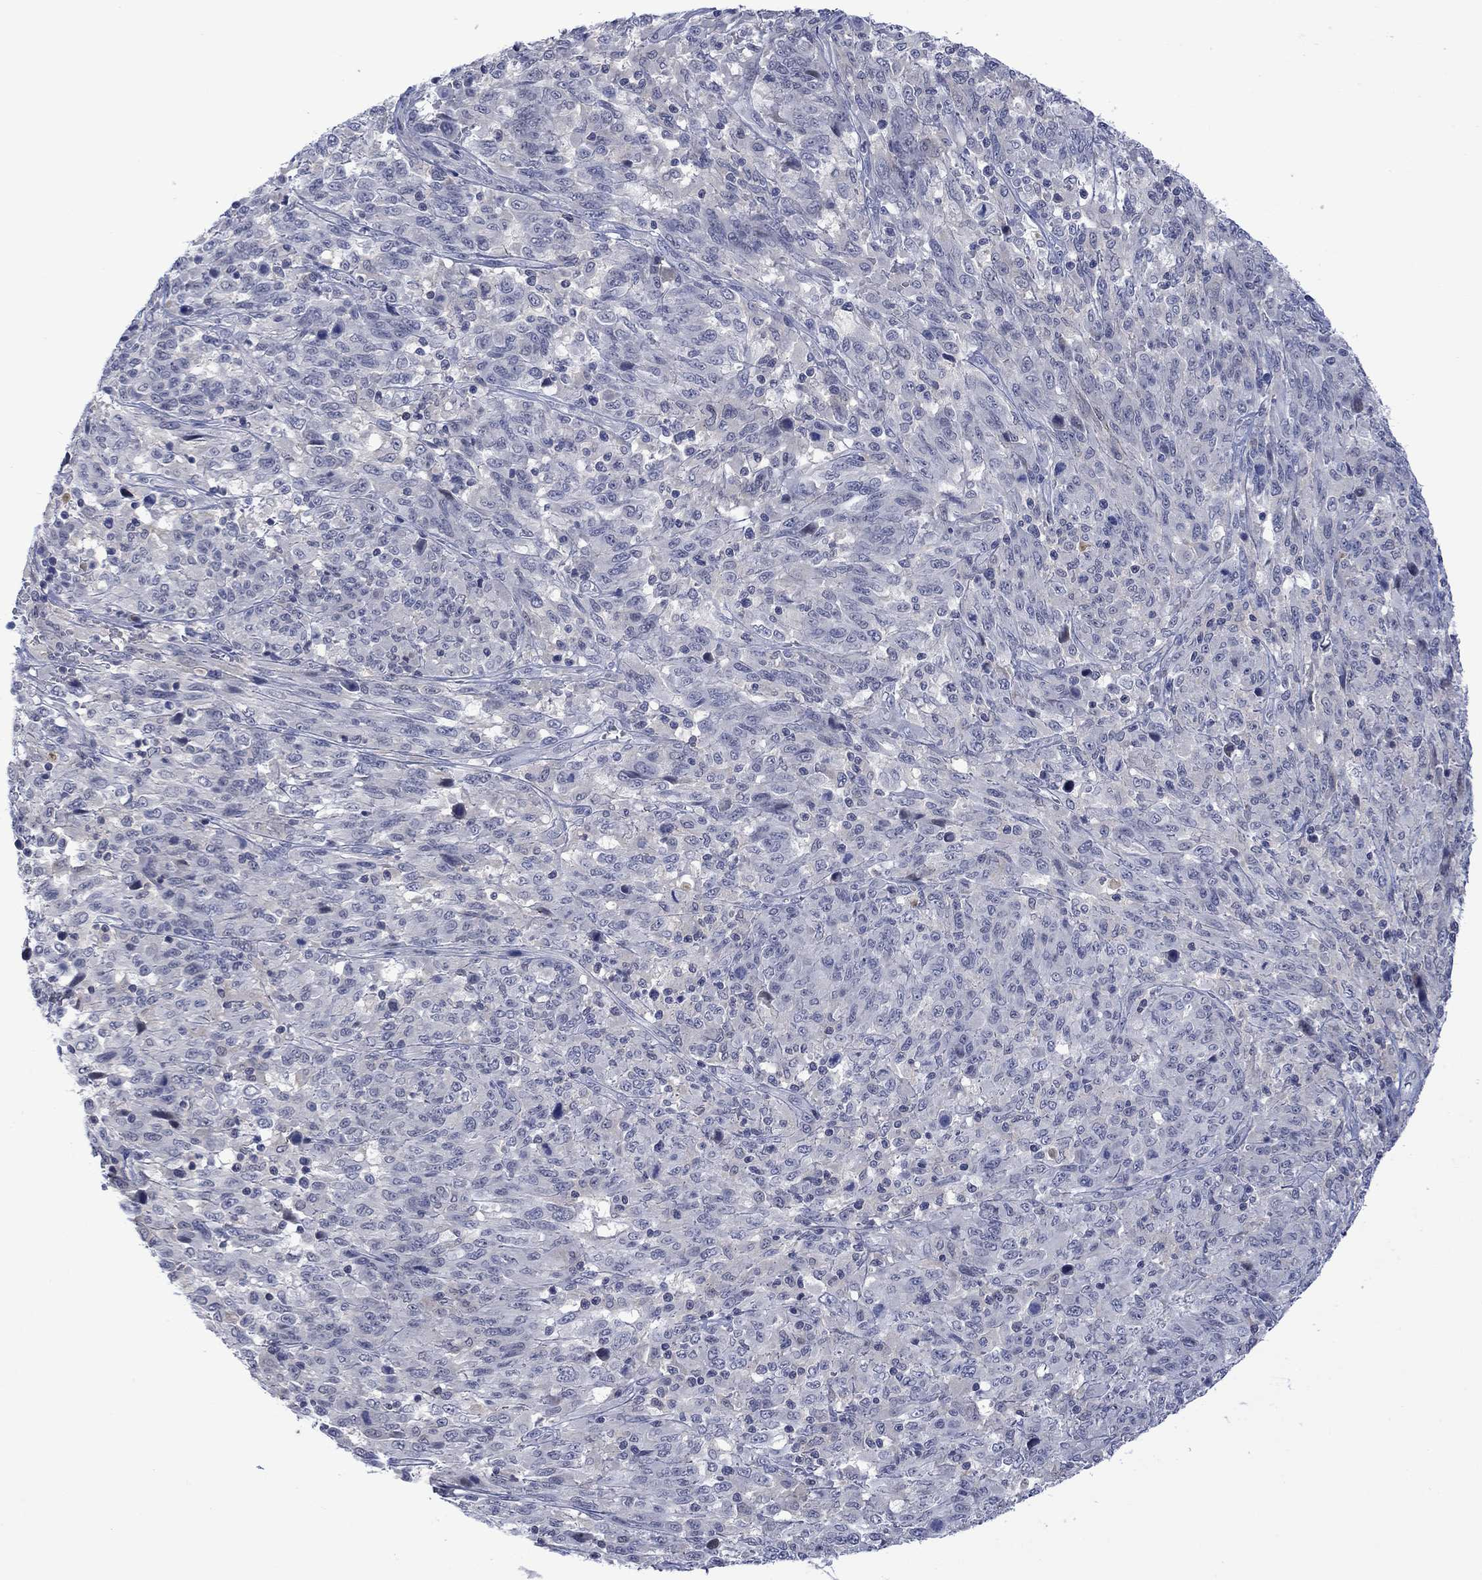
{"staining": {"intensity": "negative", "quantity": "none", "location": "none"}, "tissue": "melanoma", "cell_type": "Tumor cells", "image_type": "cancer", "snomed": [{"axis": "morphology", "description": "Malignant melanoma, NOS"}, {"axis": "topography", "description": "Skin"}], "caption": "Malignant melanoma was stained to show a protein in brown. There is no significant staining in tumor cells.", "gene": "AGL", "patient": {"sex": "female", "age": 91}}